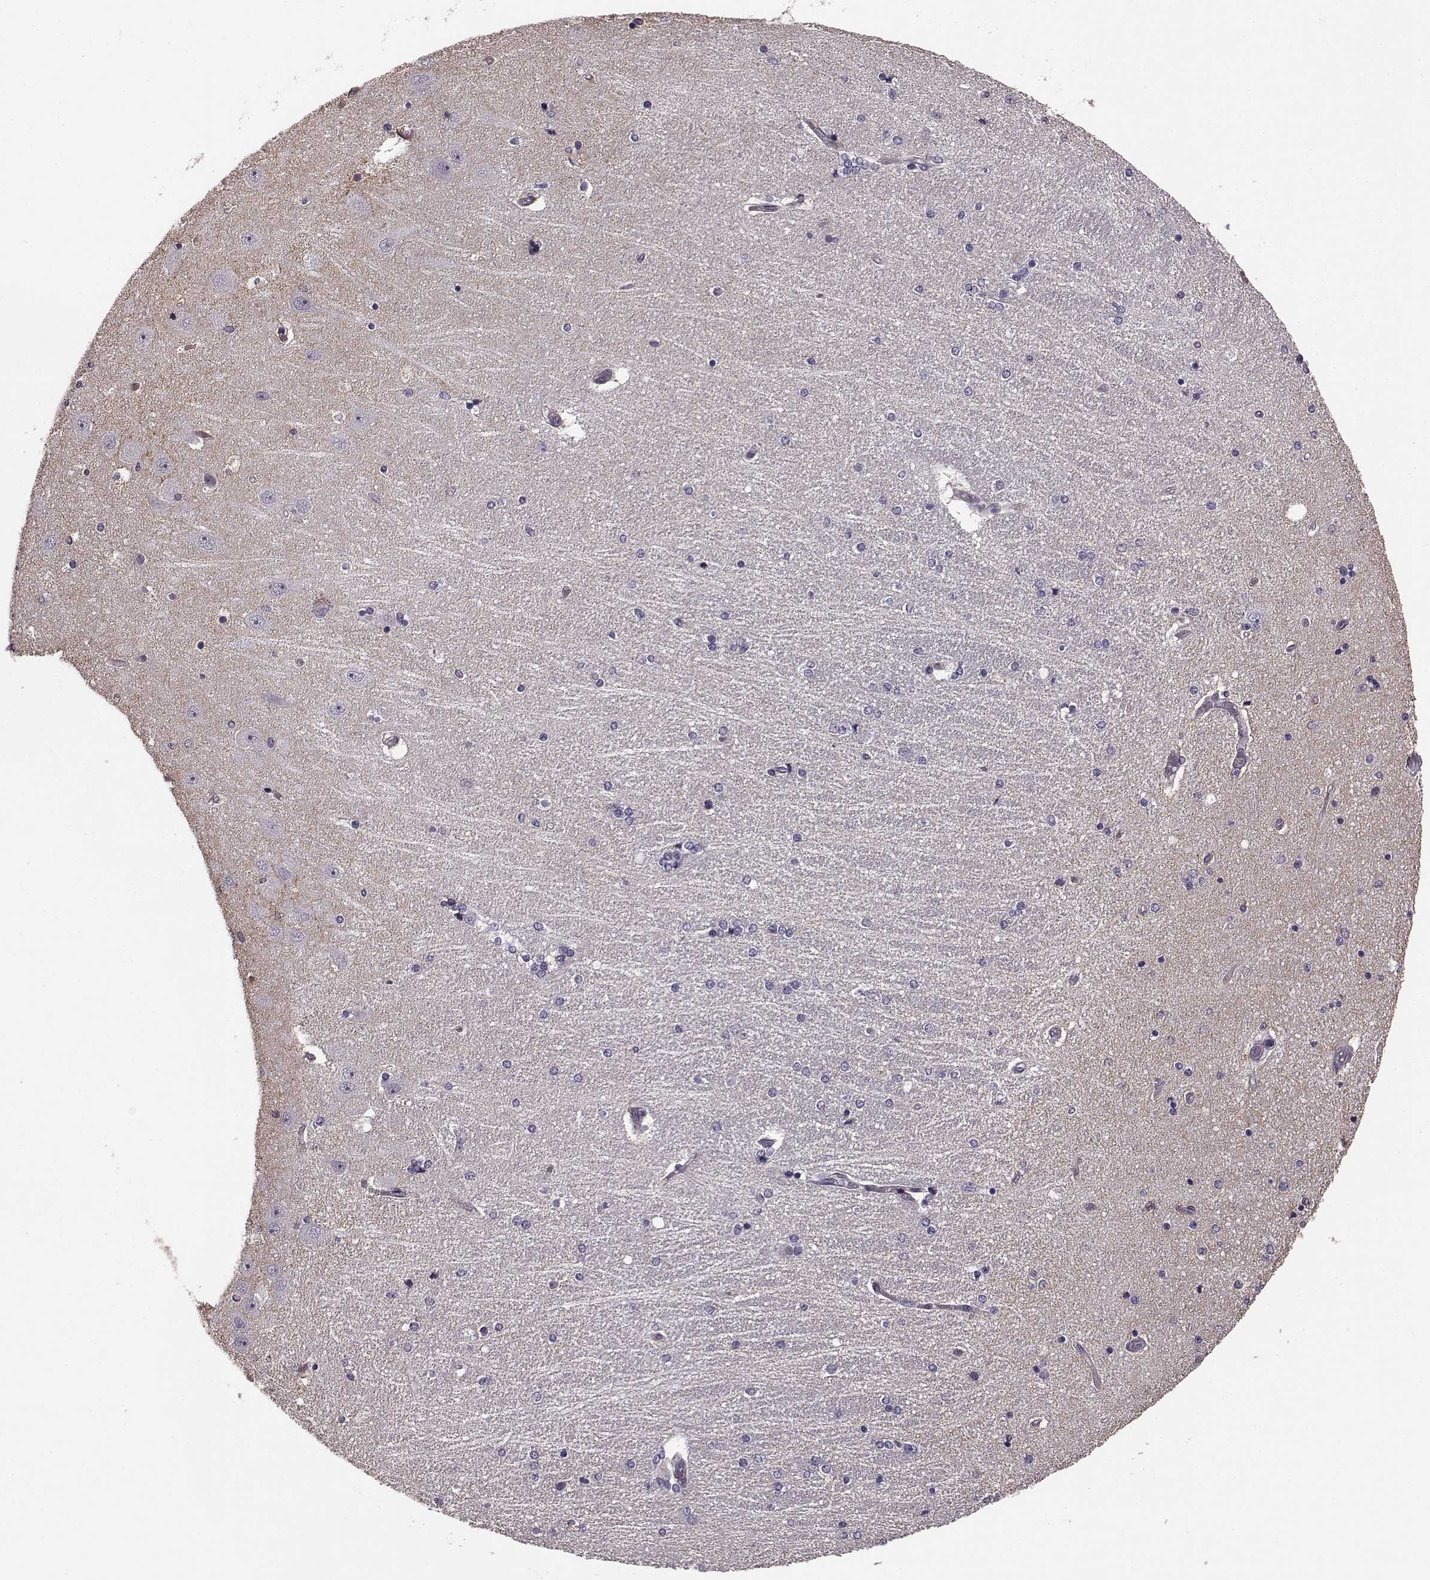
{"staining": {"intensity": "negative", "quantity": "none", "location": "none"}, "tissue": "hippocampus", "cell_type": "Glial cells", "image_type": "normal", "snomed": [{"axis": "morphology", "description": "Normal tissue, NOS"}, {"axis": "topography", "description": "Hippocampus"}], "caption": "Human hippocampus stained for a protein using IHC reveals no staining in glial cells.", "gene": "SLCO3A1", "patient": {"sex": "female", "age": 54}}